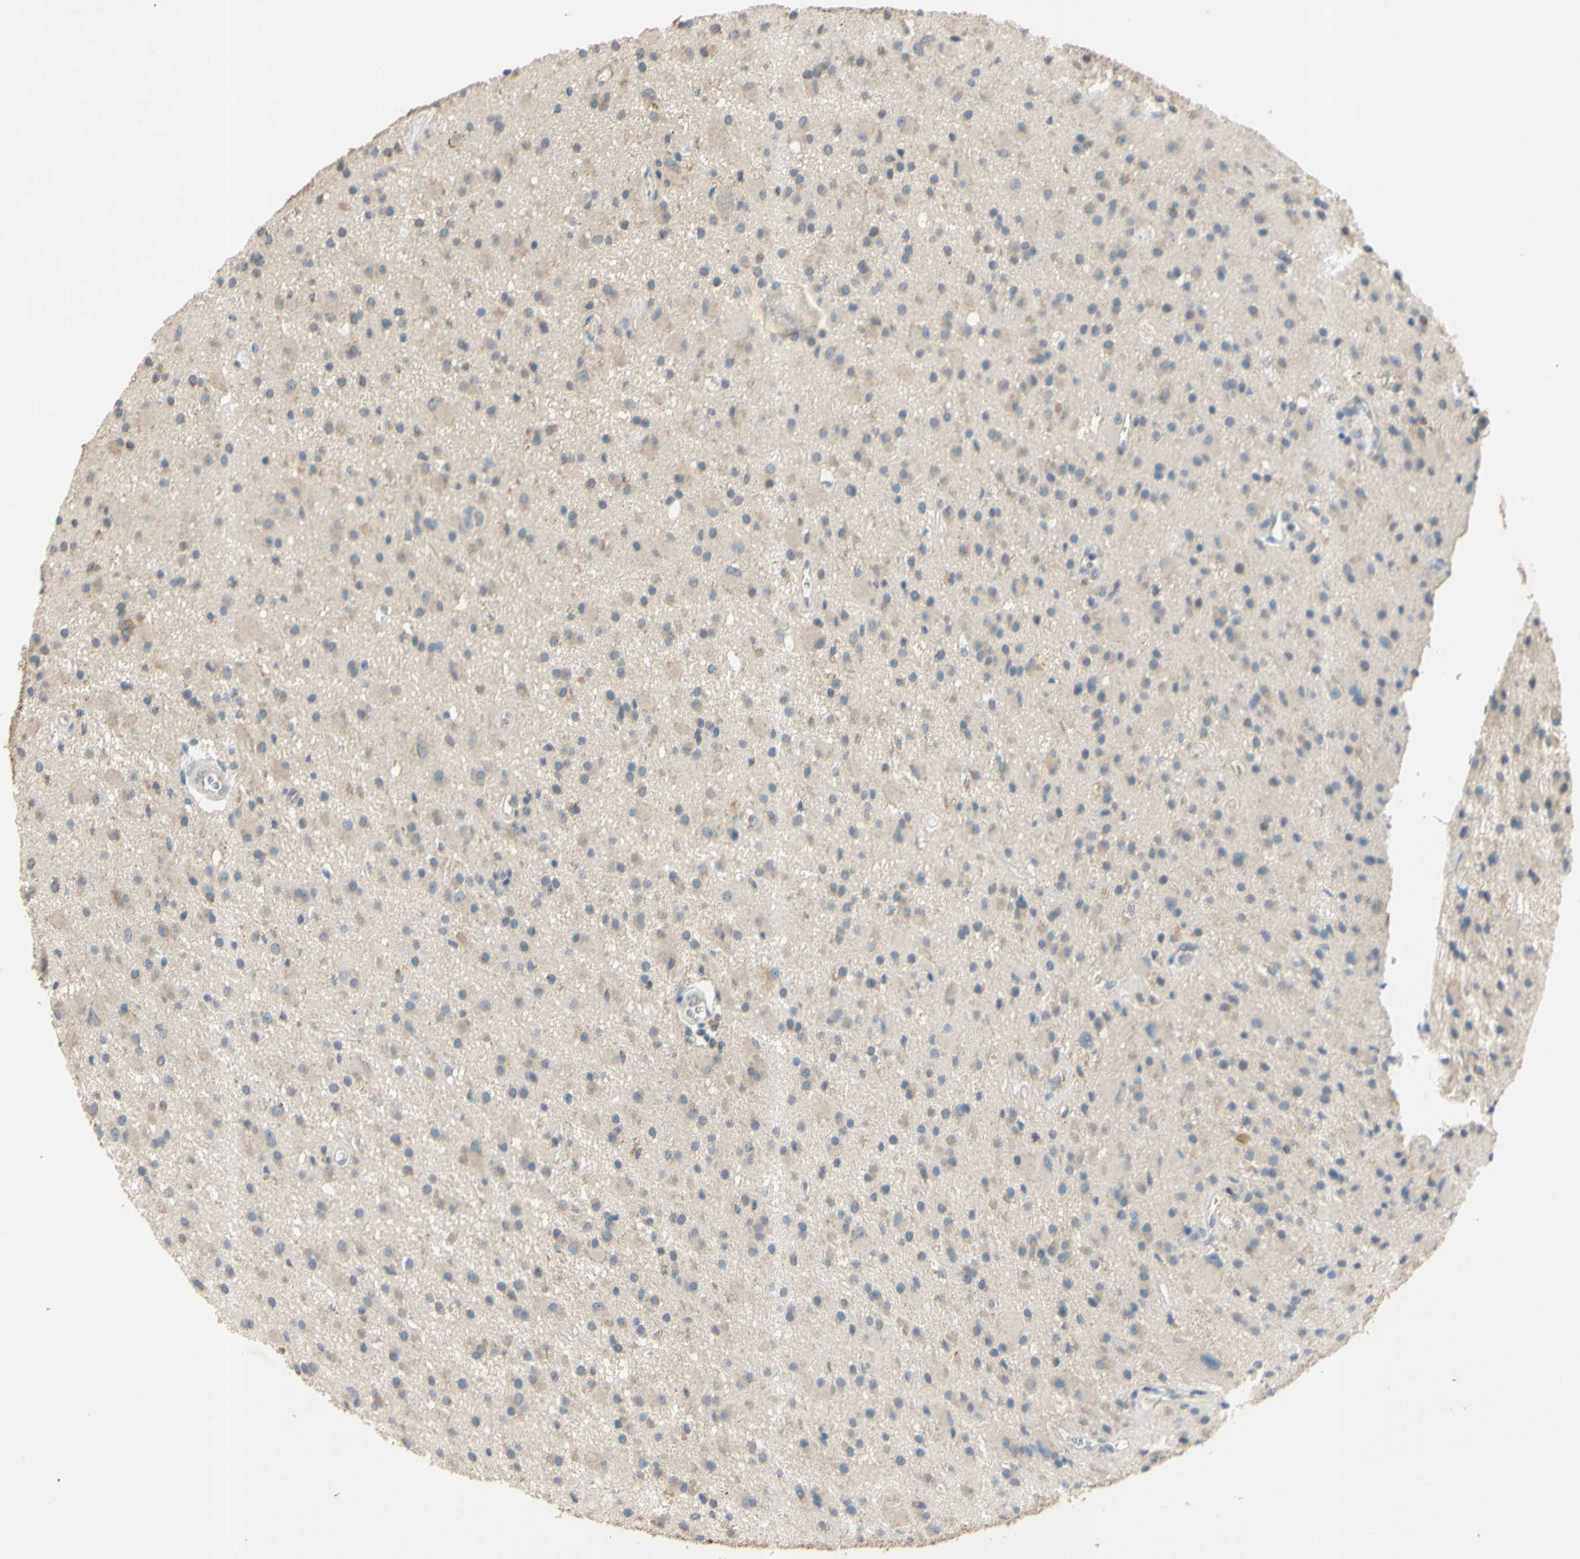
{"staining": {"intensity": "moderate", "quantity": "25%-75%", "location": "cytoplasmic/membranous"}, "tissue": "glioma", "cell_type": "Tumor cells", "image_type": "cancer", "snomed": [{"axis": "morphology", "description": "Glioma, malignant, Low grade"}, {"axis": "topography", "description": "Brain"}], "caption": "High-power microscopy captured an IHC image of glioma, revealing moderate cytoplasmic/membranous positivity in about 25%-75% of tumor cells.", "gene": "PTGIS", "patient": {"sex": "male", "age": 58}}